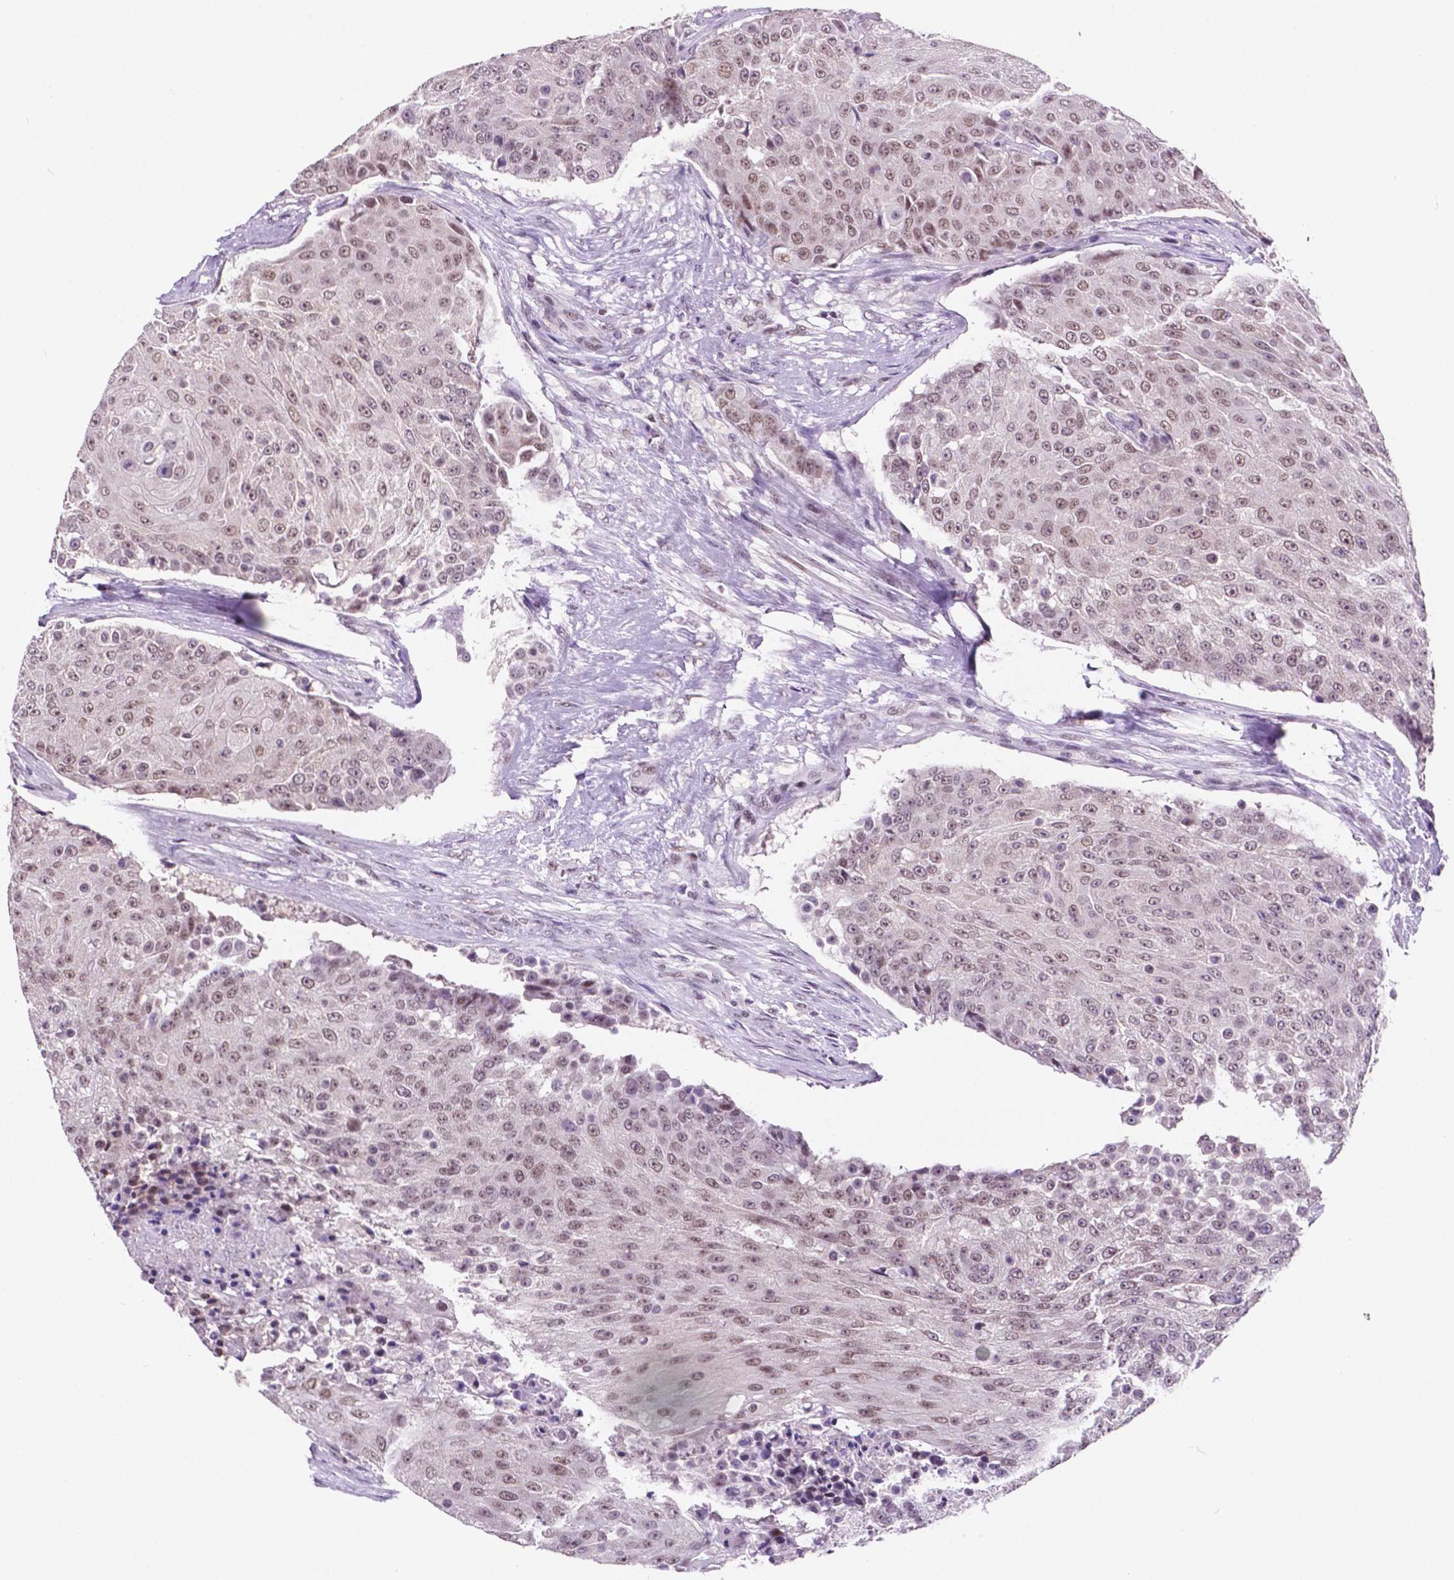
{"staining": {"intensity": "moderate", "quantity": "25%-75%", "location": "nuclear"}, "tissue": "urothelial cancer", "cell_type": "Tumor cells", "image_type": "cancer", "snomed": [{"axis": "morphology", "description": "Urothelial carcinoma, High grade"}, {"axis": "topography", "description": "Urinary bladder"}], "caption": "DAB immunohistochemical staining of urothelial cancer demonstrates moderate nuclear protein staining in about 25%-75% of tumor cells.", "gene": "NCOR1", "patient": {"sex": "female", "age": 63}}